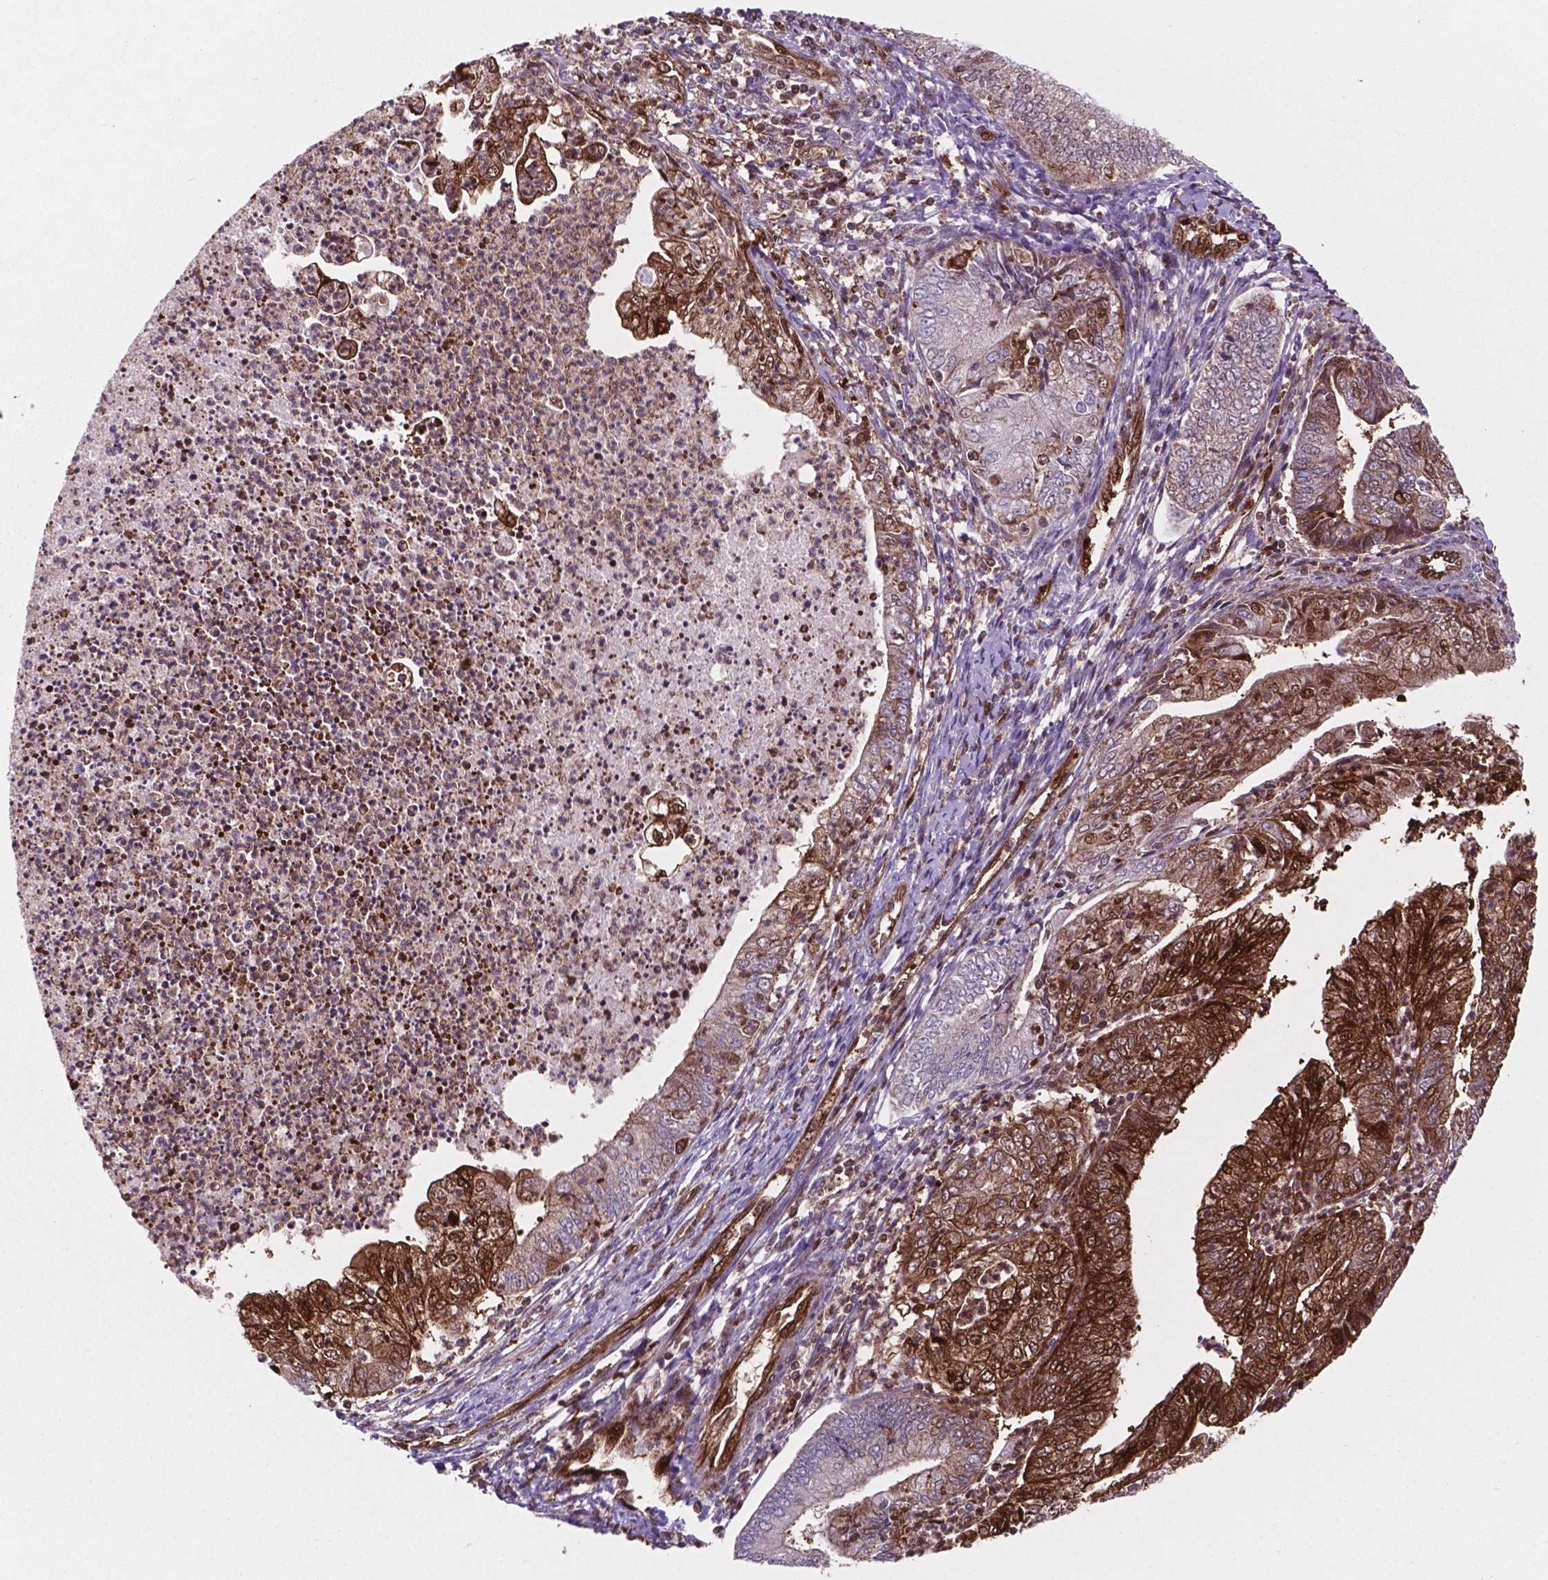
{"staining": {"intensity": "strong", "quantity": "25%-75%", "location": "cytoplasmic/membranous"}, "tissue": "endometrial cancer", "cell_type": "Tumor cells", "image_type": "cancer", "snomed": [{"axis": "morphology", "description": "Adenocarcinoma, NOS"}, {"axis": "topography", "description": "Endometrium"}], "caption": "Human endometrial adenocarcinoma stained with a protein marker demonstrates strong staining in tumor cells.", "gene": "LDHA", "patient": {"sex": "female", "age": 55}}